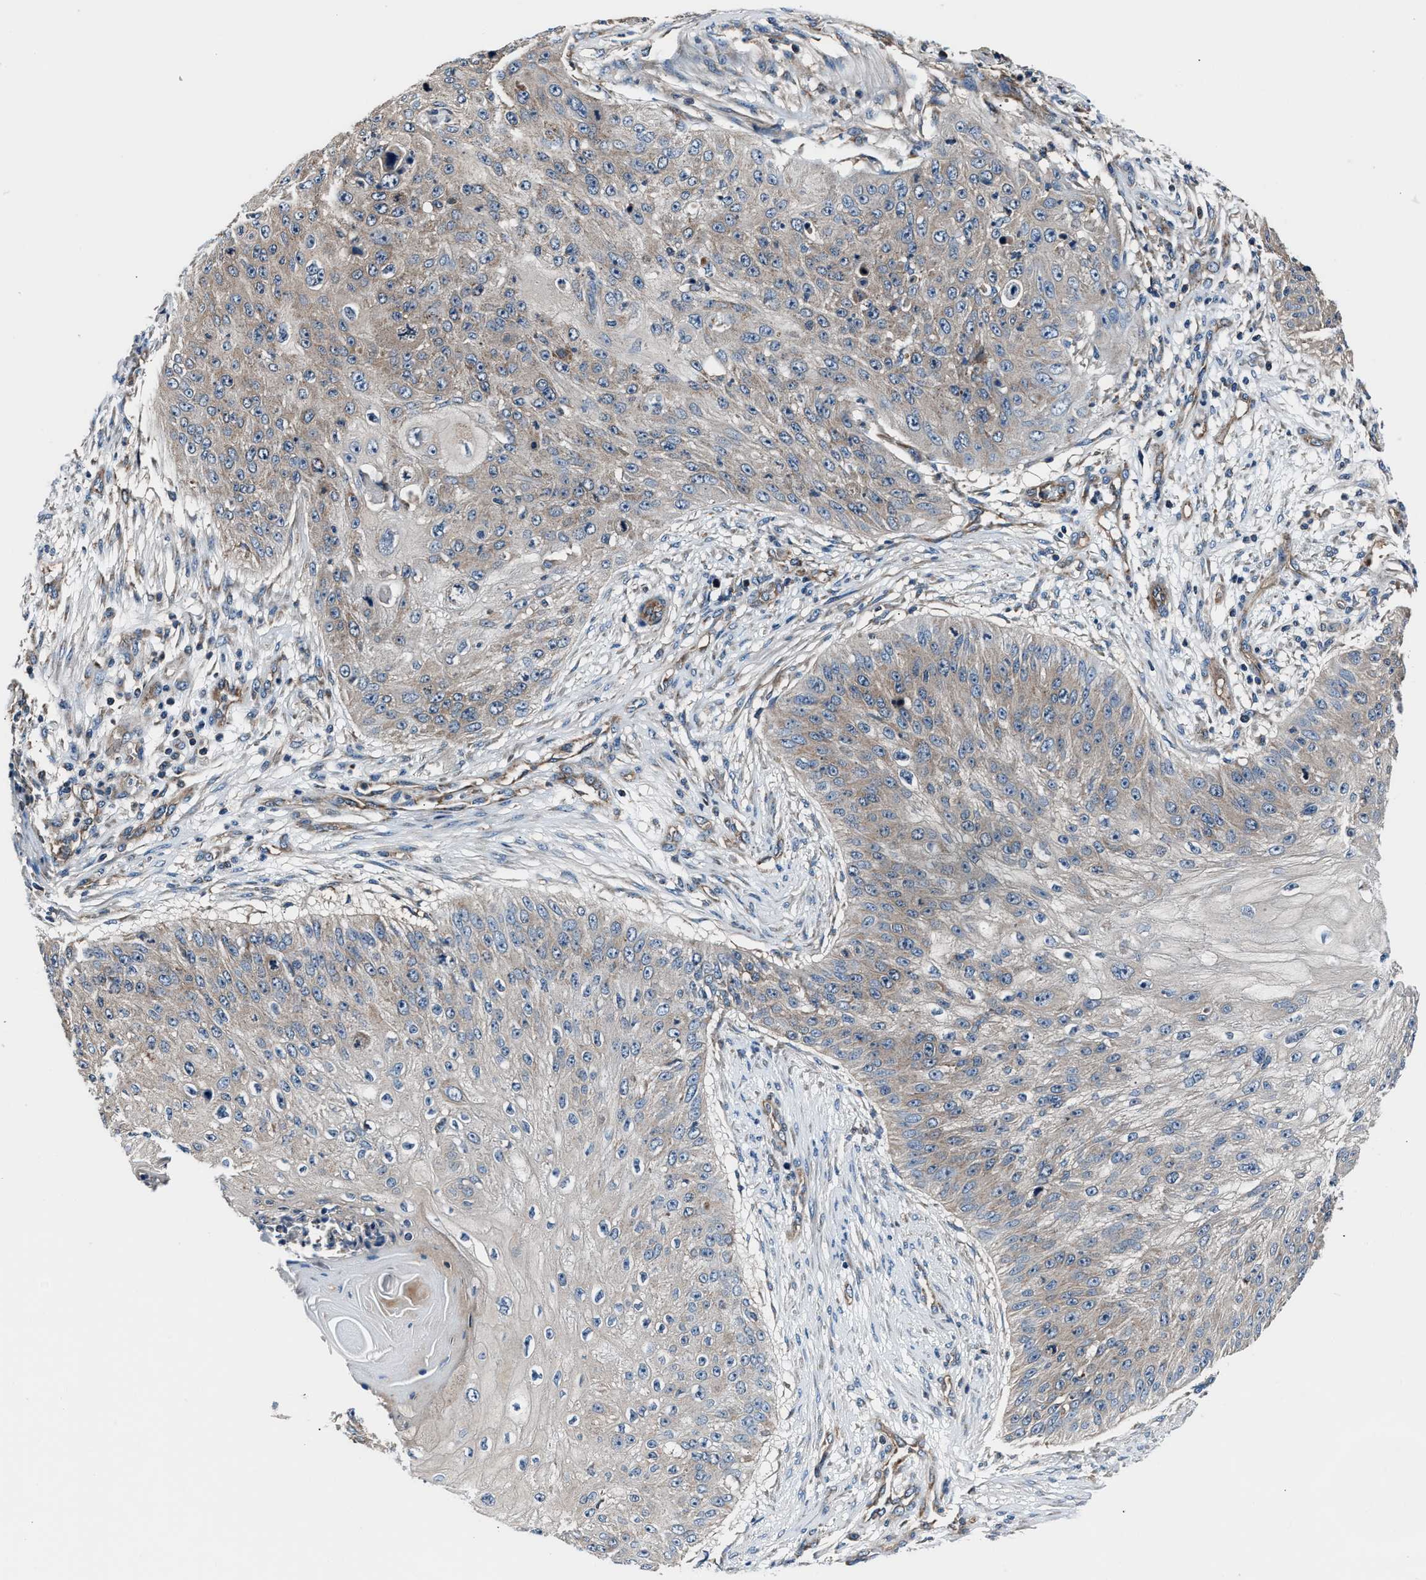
{"staining": {"intensity": "weak", "quantity": "25%-75%", "location": "cytoplasmic/membranous"}, "tissue": "skin cancer", "cell_type": "Tumor cells", "image_type": "cancer", "snomed": [{"axis": "morphology", "description": "Squamous cell carcinoma, NOS"}, {"axis": "topography", "description": "Skin"}], "caption": "Human skin squamous cell carcinoma stained with a protein marker reveals weak staining in tumor cells.", "gene": "GGCT", "patient": {"sex": "female", "age": 80}}